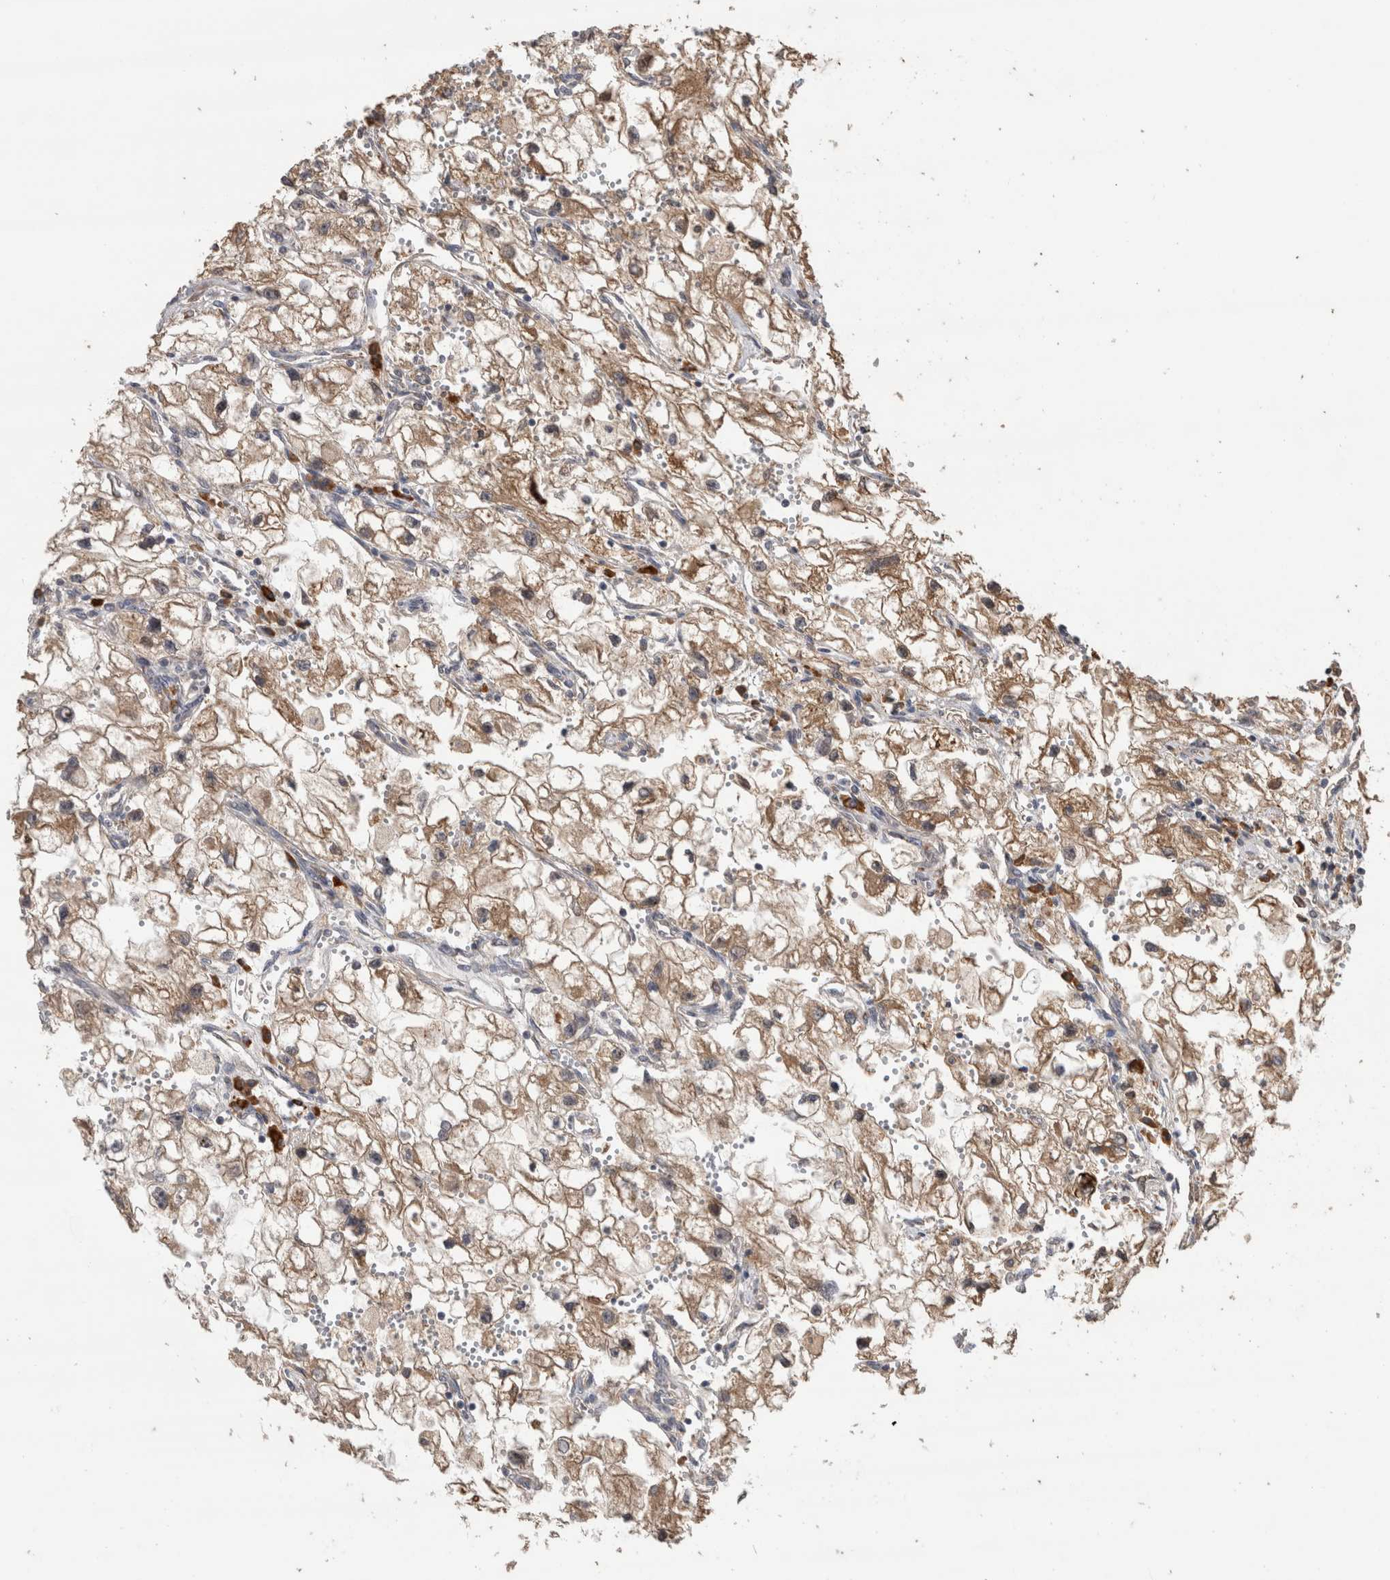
{"staining": {"intensity": "moderate", "quantity": ">75%", "location": "cytoplasmic/membranous"}, "tissue": "renal cancer", "cell_type": "Tumor cells", "image_type": "cancer", "snomed": [{"axis": "morphology", "description": "Adenocarcinoma, NOS"}, {"axis": "topography", "description": "Kidney"}], "caption": "Protein staining shows moderate cytoplasmic/membranous staining in about >75% of tumor cells in renal cancer.", "gene": "TBCE", "patient": {"sex": "female", "age": 70}}